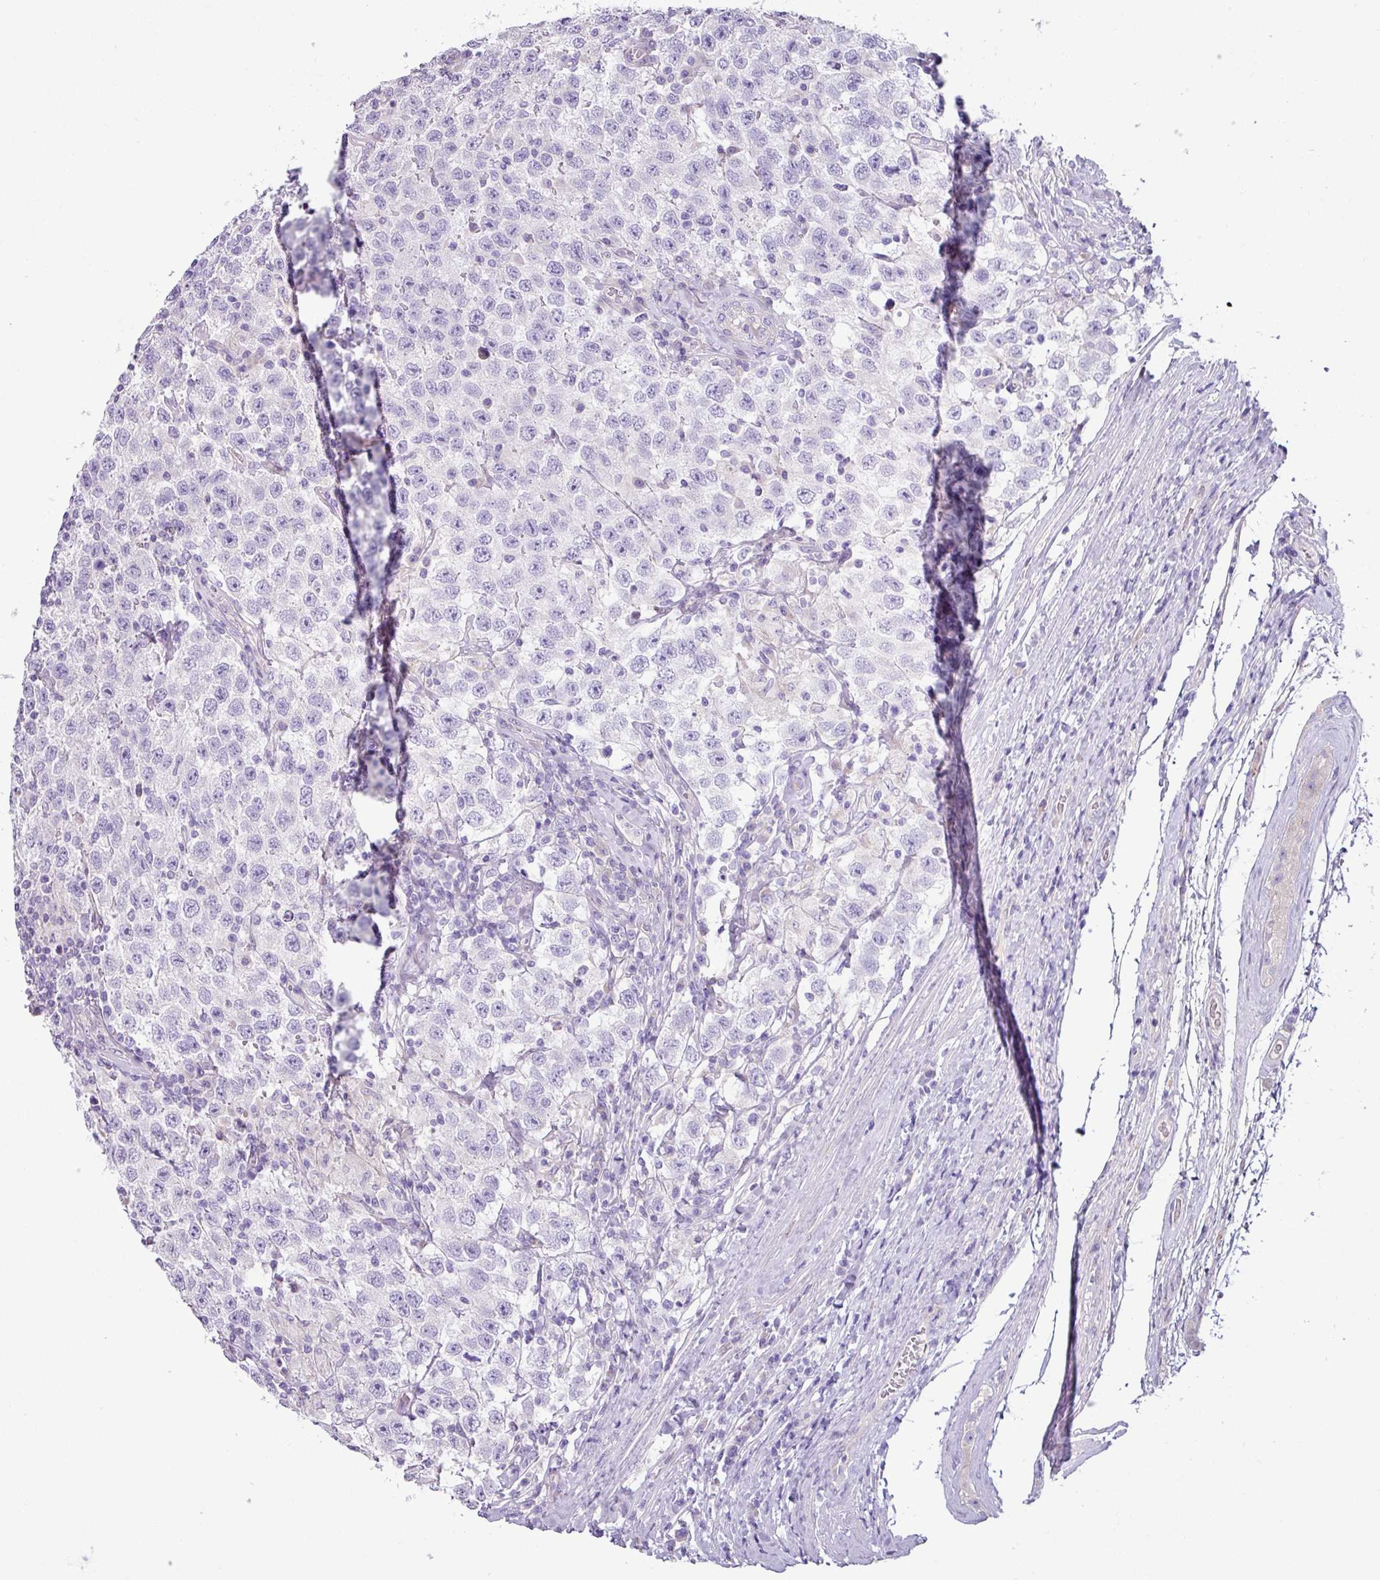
{"staining": {"intensity": "negative", "quantity": "none", "location": "none"}, "tissue": "testis cancer", "cell_type": "Tumor cells", "image_type": "cancer", "snomed": [{"axis": "morphology", "description": "Seminoma, NOS"}, {"axis": "topography", "description": "Testis"}], "caption": "Immunohistochemistry of human testis cancer (seminoma) displays no staining in tumor cells. The staining was performed using DAB to visualize the protein expression in brown, while the nuclei were stained in blue with hematoxylin (Magnification: 20x).", "gene": "RGS16", "patient": {"sex": "male", "age": 41}}